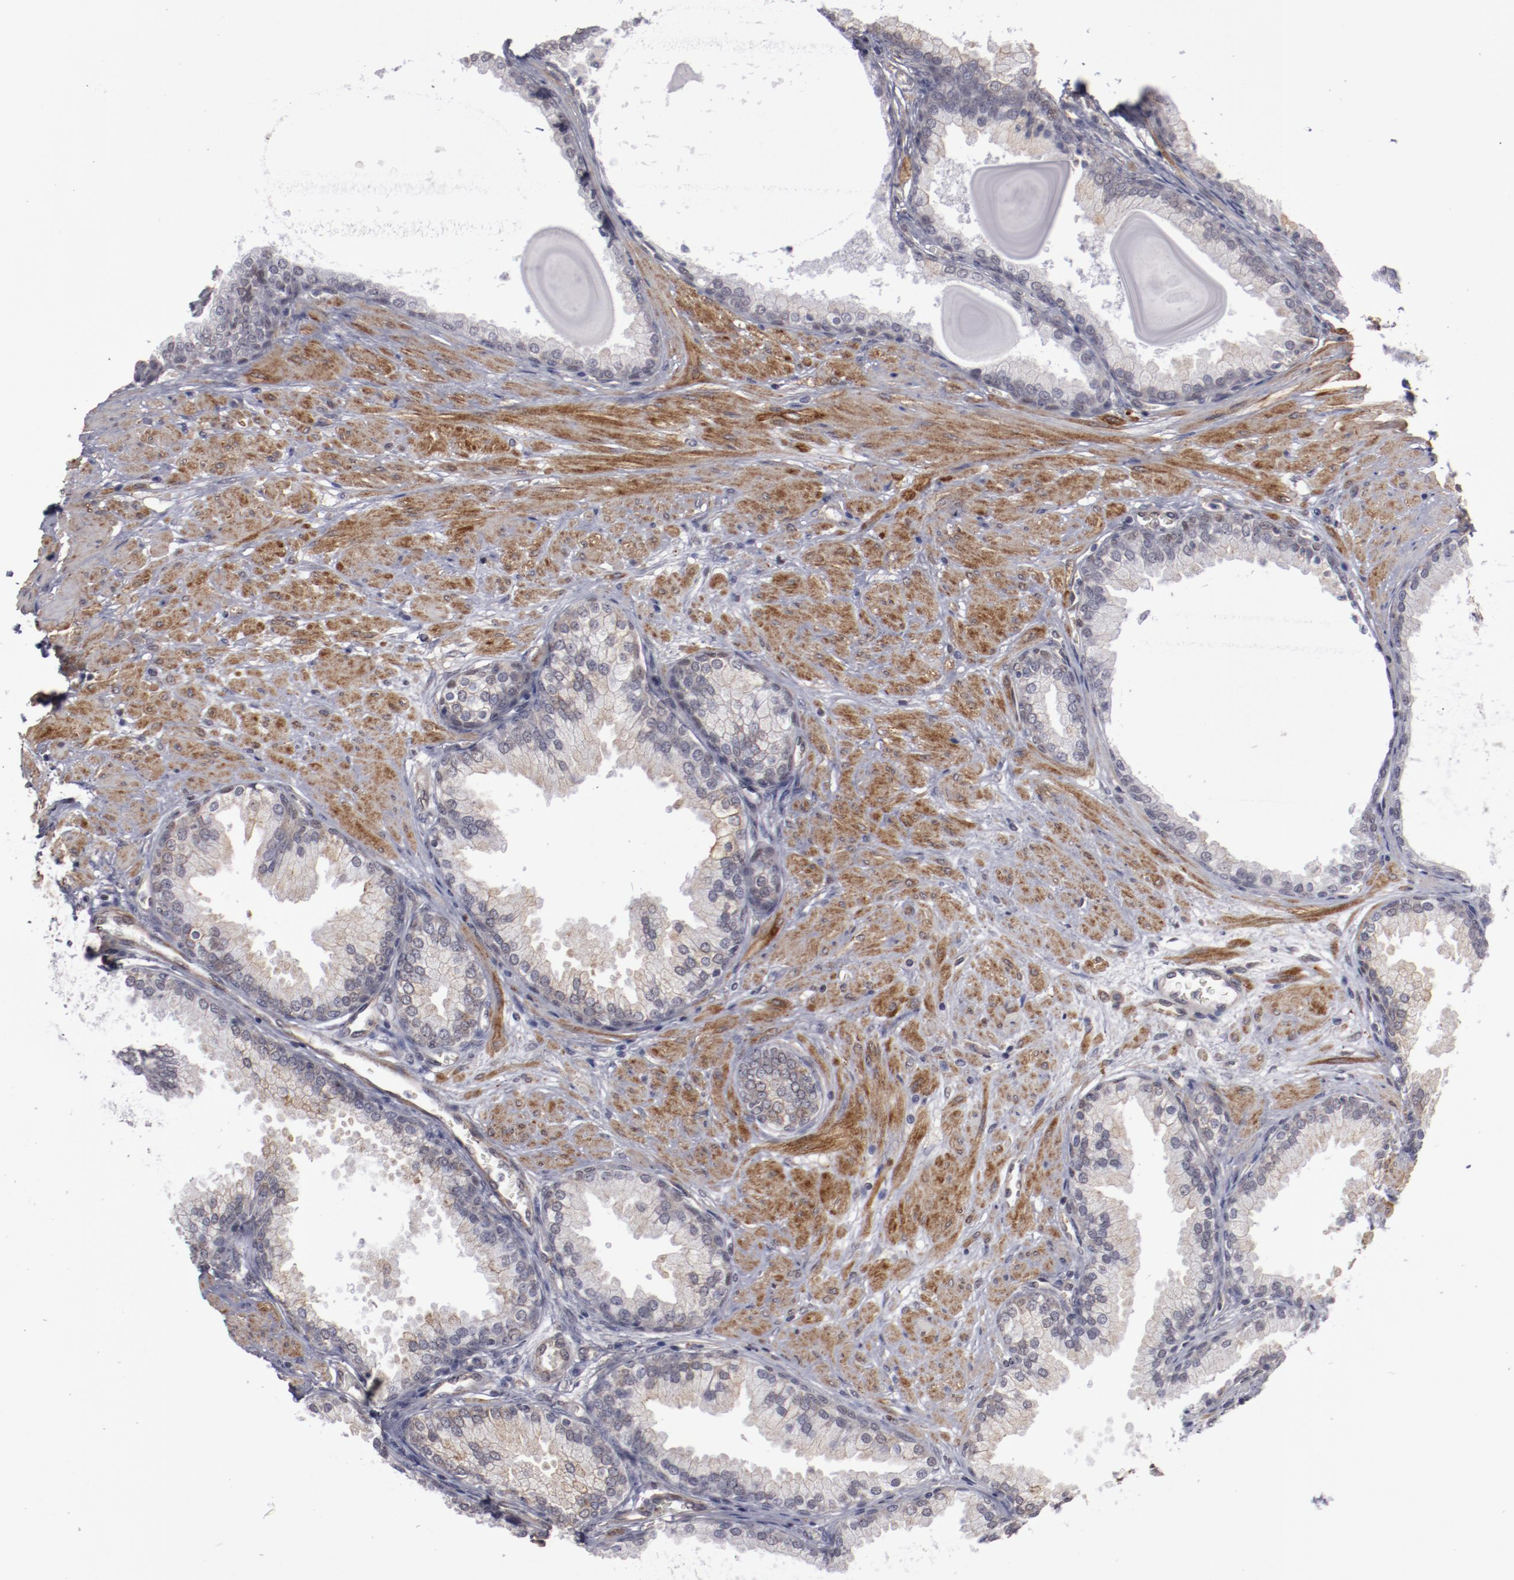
{"staining": {"intensity": "negative", "quantity": "none", "location": "none"}, "tissue": "prostate", "cell_type": "Glandular cells", "image_type": "normal", "snomed": [{"axis": "morphology", "description": "Normal tissue, NOS"}, {"axis": "topography", "description": "Prostate"}], "caption": "Immunohistochemistry of benign prostate displays no staining in glandular cells.", "gene": "LEF1", "patient": {"sex": "male", "age": 51}}